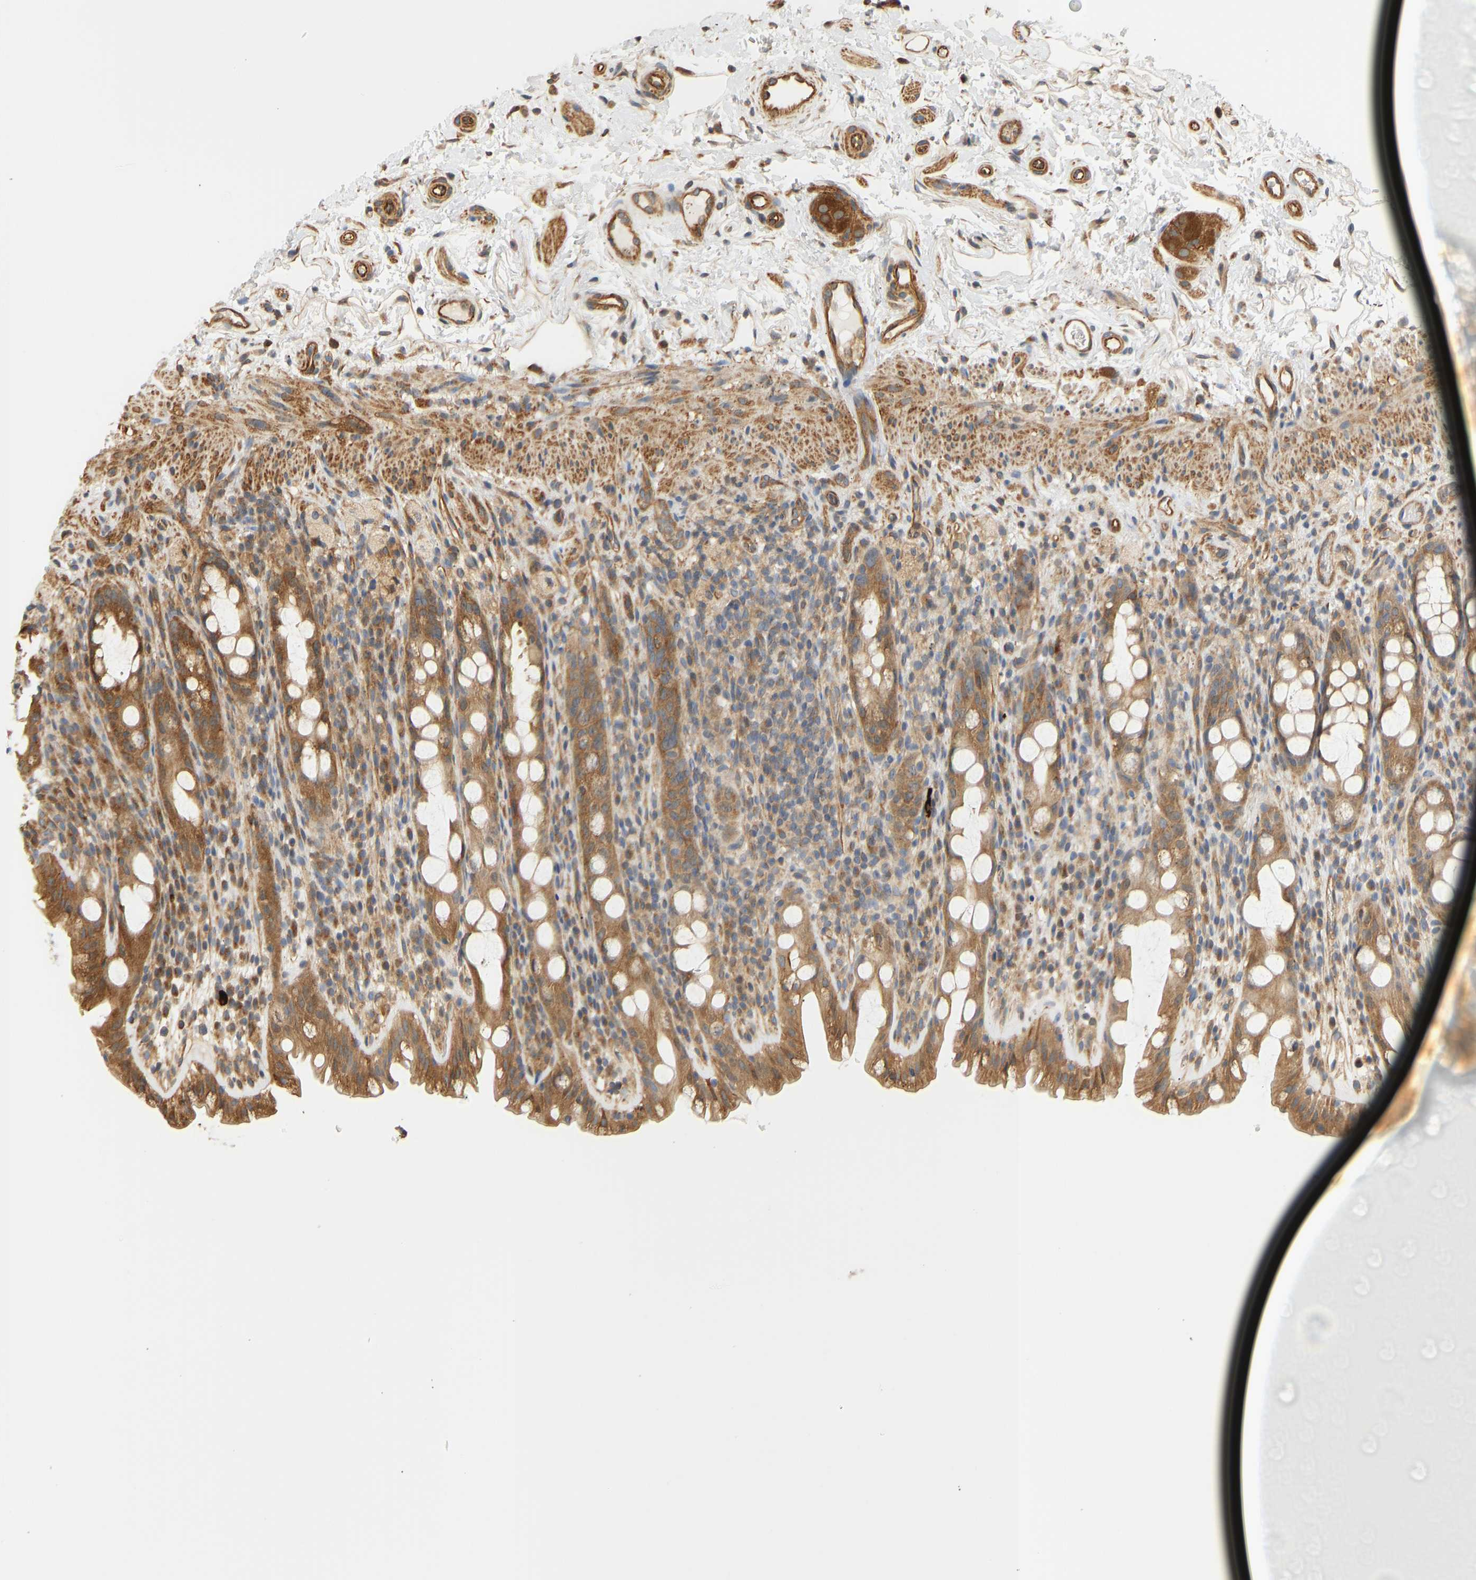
{"staining": {"intensity": "moderate", "quantity": ">75%", "location": "cytoplasmic/membranous"}, "tissue": "rectum", "cell_type": "Glandular cells", "image_type": "normal", "snomed": [{"axis": "morphology", "description": "Normal tissue, NOS"}, {"axis": "topography", "description": "Rectum"}], "caption": "Rectum stained with immunohistochemistry shows moderate cytoplasmic/membranous staining in about >75% of glandular cells. (DAB = brown stain, brightfield microscopy at high magnification).", "gene": "CEP57", "patient": {"sex": "male", "age": 44}}